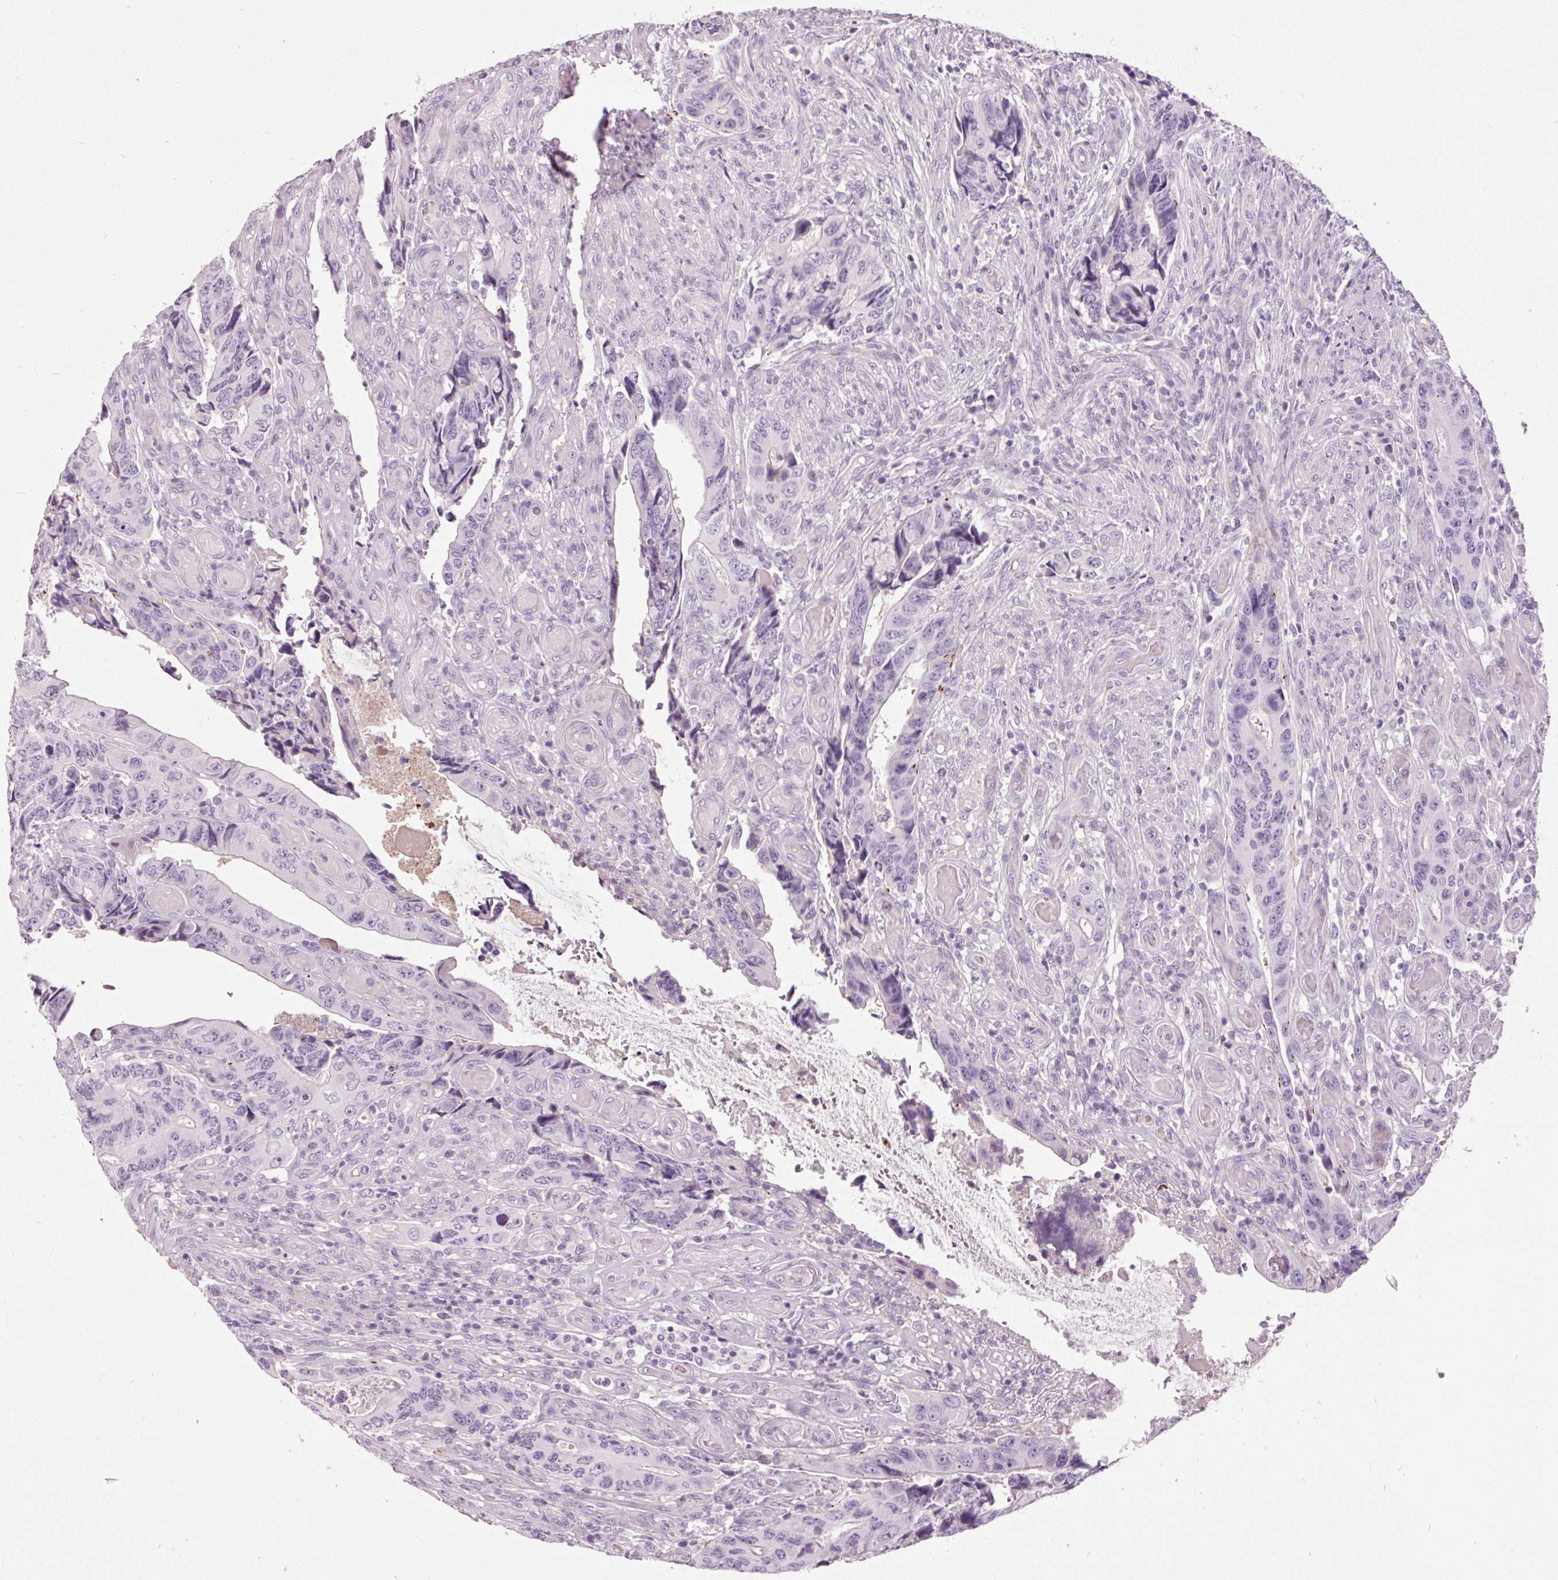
{"staining": {"intensity": "negative", "quantity": "none", "location": "none"}, "tissue": "colorectal cancer", "cell_type": "Tumor cells", "image_type": "cancer", "snomed": [{"axis": "morphology", "description": "Adenocarcinoma, NOS"}, {"axis": "topography", "description": "Colon"}], "caption": "A photomicrograph of colorectal adenocarcinoma stained for a protein demonstrates no brown staining in tumor cells.", "gene": "MUC5AC", "patient": {"sex": "male", "age": 87}}